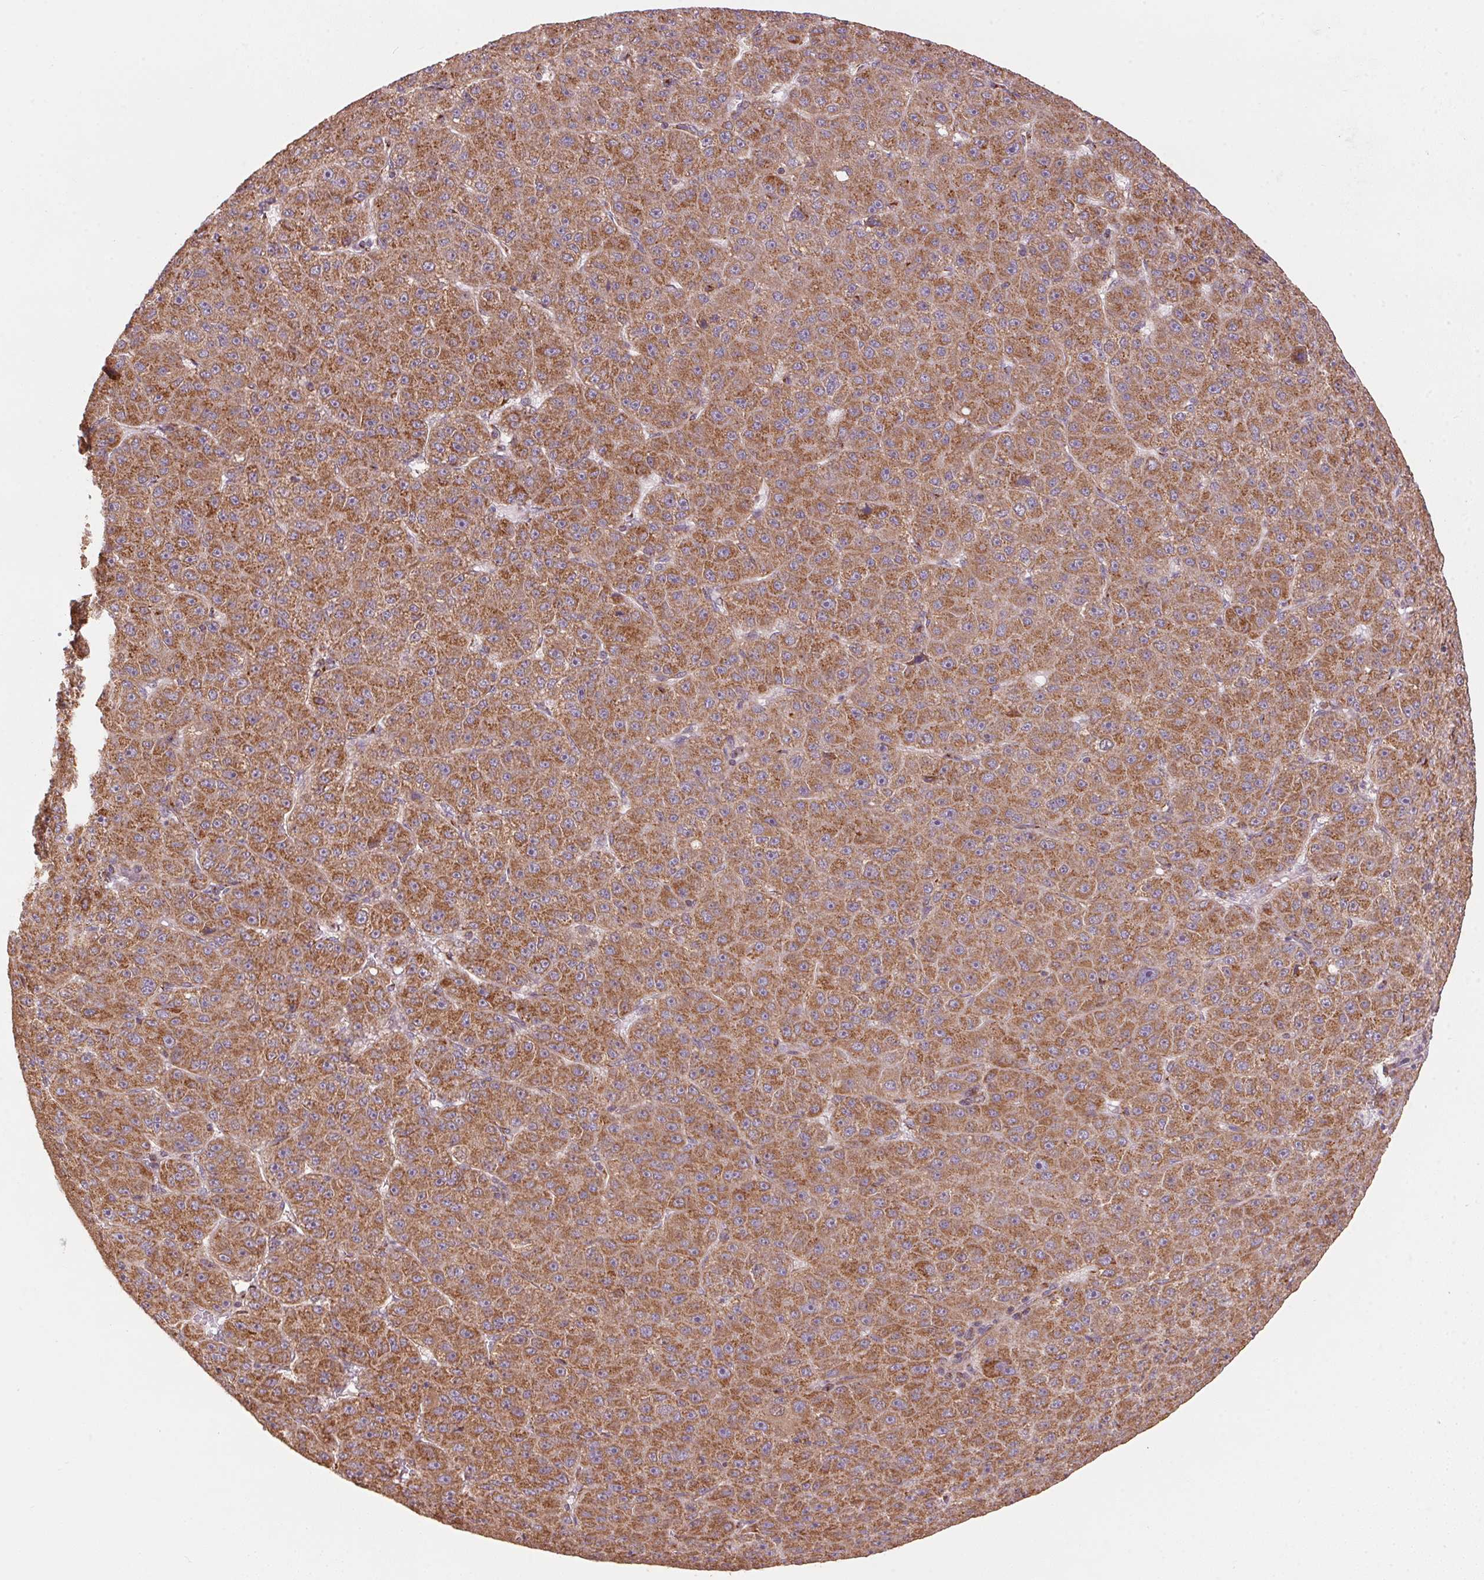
{"staining": {"intensity": "strong", "quantity": ">75%", "location": "cytoplasmic/membranous"}, "tissue": "liver cancer", "cell_type": "Tumor cells", "image_type": "cancer", "snomed": [{"axis": "morphology", "description": "Carcinoma, Hepatocellular, NOS"}, {"axis": "topography", "description": "Liver"}], "caption": "Immunohistochemical staining of human hepatocellular carcinoma (liver) exhibits high levels of strong cytoplasmic/membranous protein expression in about >75% of tumor cells.", "gene": "TOMM70", "patient": {"sex": "male", "age": 67}}